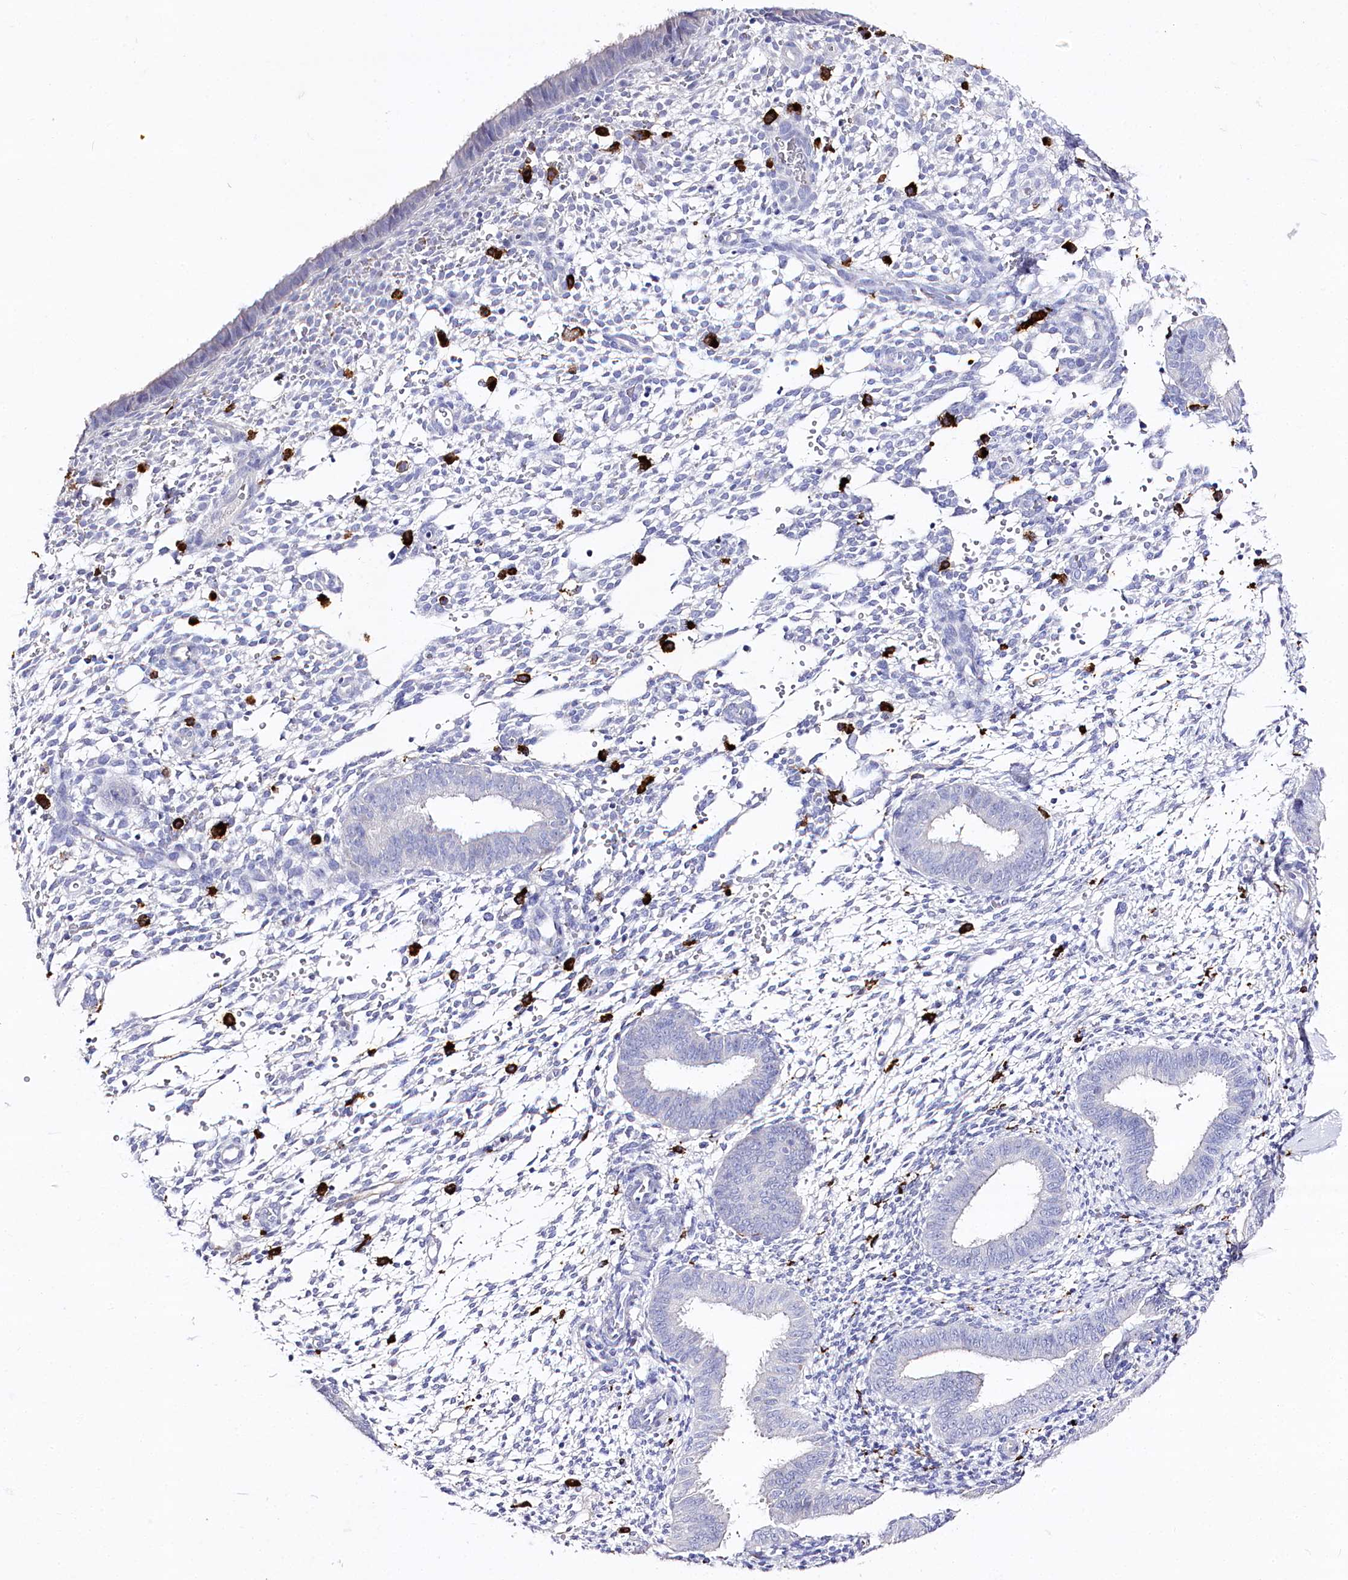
{"staining": {"intensity": "negative", "quantity": "none", "location": "none"}, "tissue": "endometrium", "cell_type": "Cells in endometrial stroma", "image_type": "normal", "snomed": [{"axis": "morphology", "description": "Normal tissue, NOS"}, {"axis": "topography", "description": "Uterus"}, {"axis": "topography", "description": "Endometrium"}], "caption": "This is an immunohistochemistry (IHC) micrograph of benign human endometrium. There is no expression in cells in endometrial stroma.", "gene": "CLEC4M", "patient": {"sex": "female", "age": 48}}